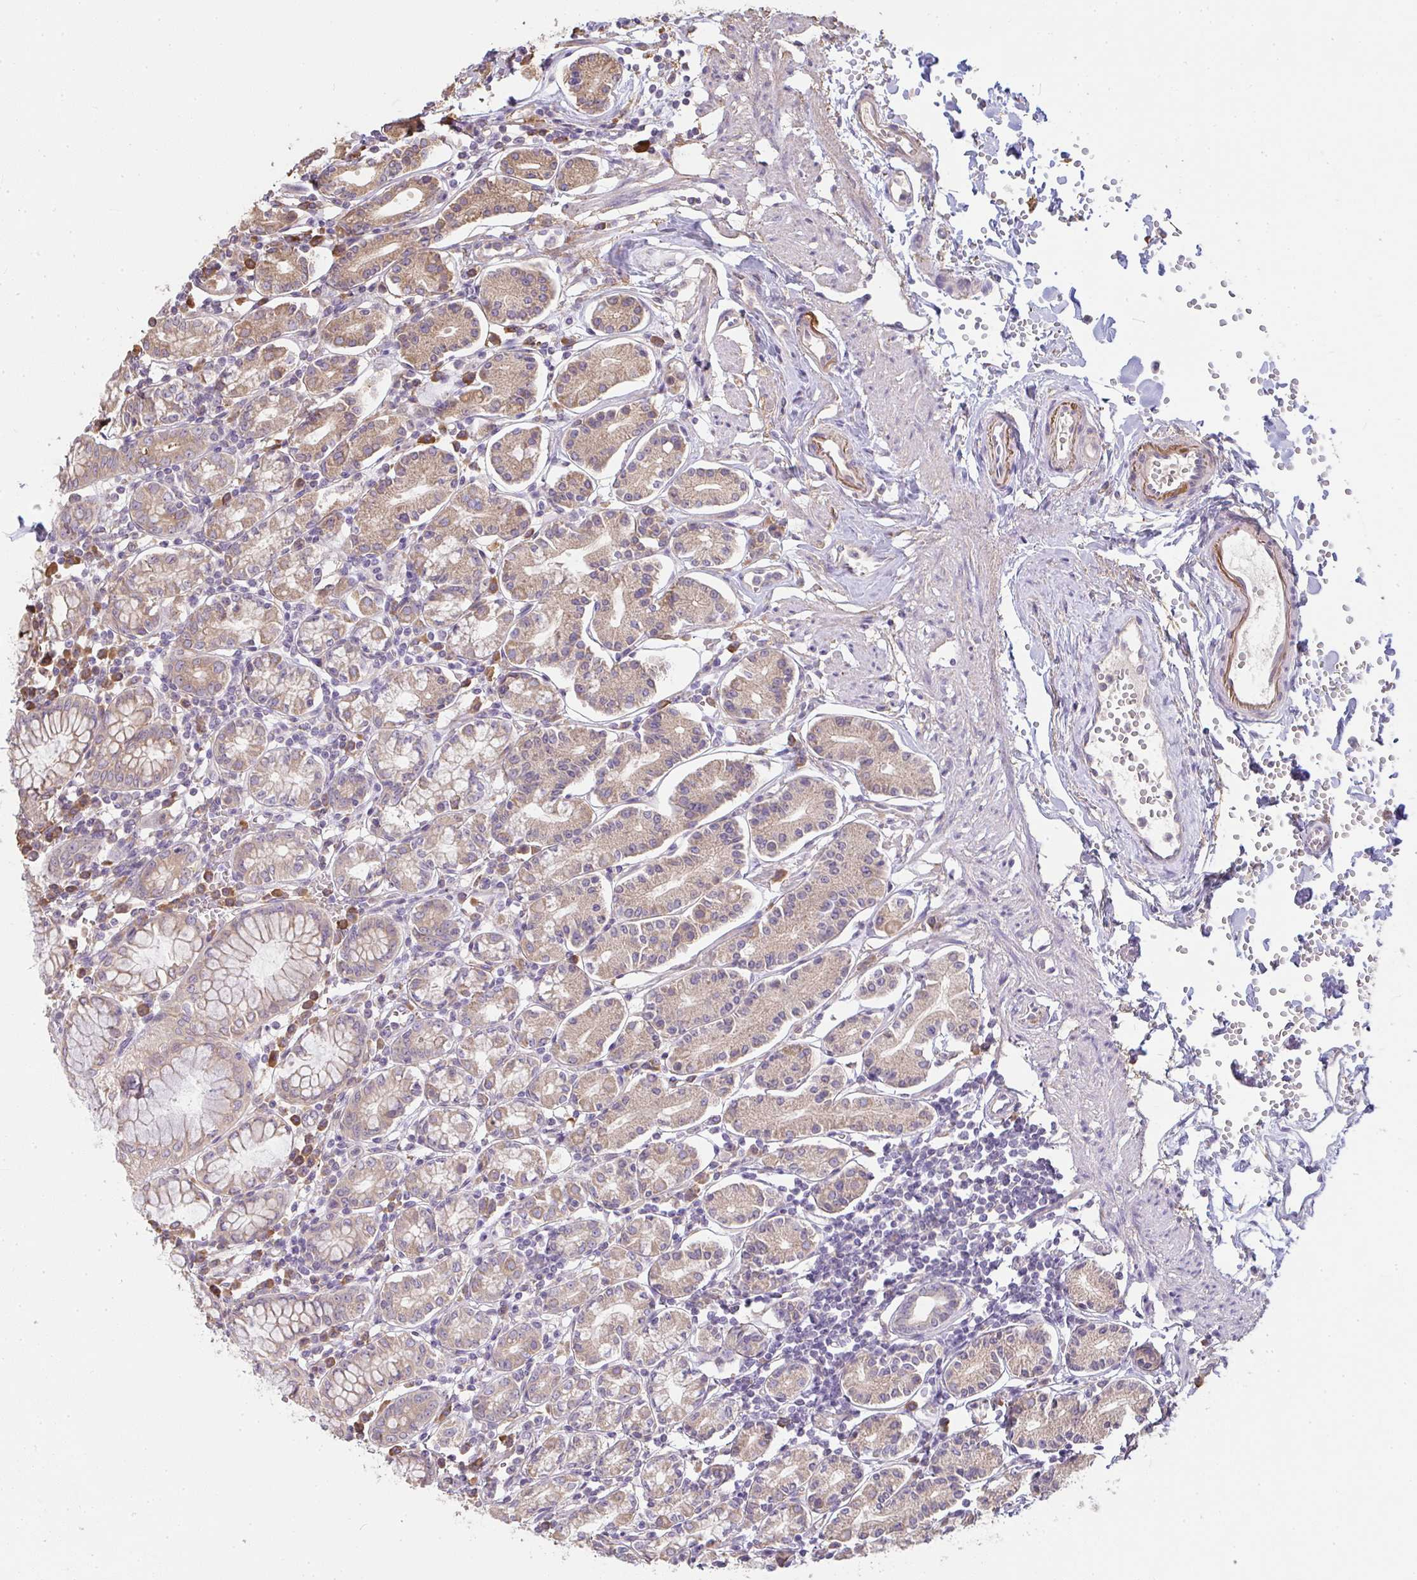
{"staining": {"intensity": "moderate", "quantity": "25%-75%", "location": "cytoplasmic/membranous"}, "tissue": "stomach", "cell_type": "Glandular cells", "image_type": "normal", "snomed": [{"axis": "morphology", "description": "Normal tissue, NOS"}, {"axis": "topography", "description": "Stomach"}], "caption": "An immunohistochemistry (IHC) micrograph of unremarkable tissue is shown. Protein staining in brown highlights moderate cytoplasmic/membranous positivity in stomach within glandular cells.", "gene": "BRINP3", "patient": {"sex": "female", "age": 62}}